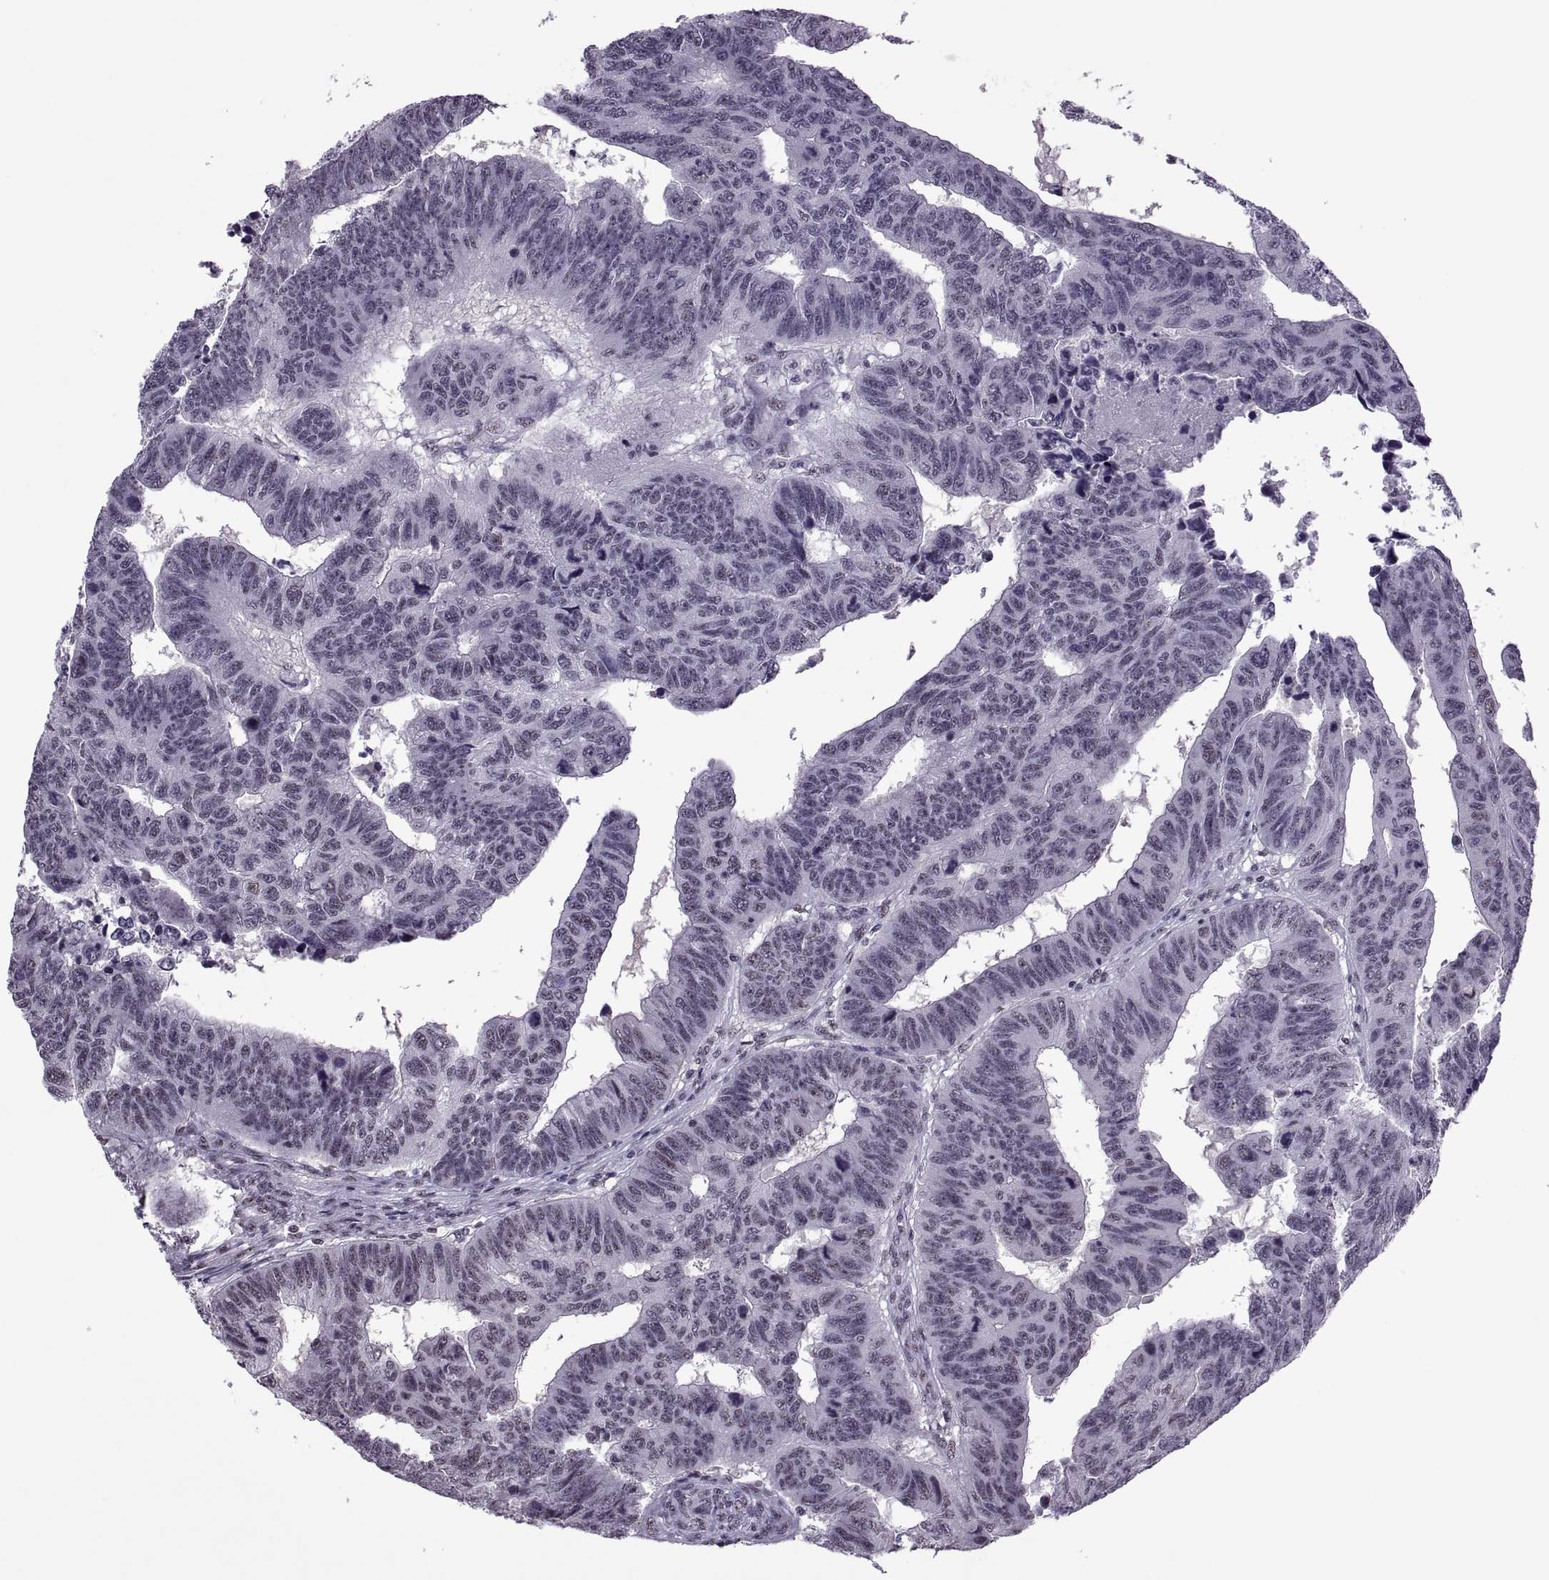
{"staining": {"intensity": "weak", "quantity": "<25%", "location": "nuclear"}, "tissue": "colorectal cancer", "cell_type": "Tumor cells", "image_type": "cancer", "snomed": [{"axis": "morphology", "description": "Adenocarcinoma, NOS"}, {"axis": "topography", "description": "Rectum"}], "caption": "There is no significant staining in tumor cells of colorectal cancer.", "gene": "MAGEA4", "patient": {"sex": "female", "age": 85}}